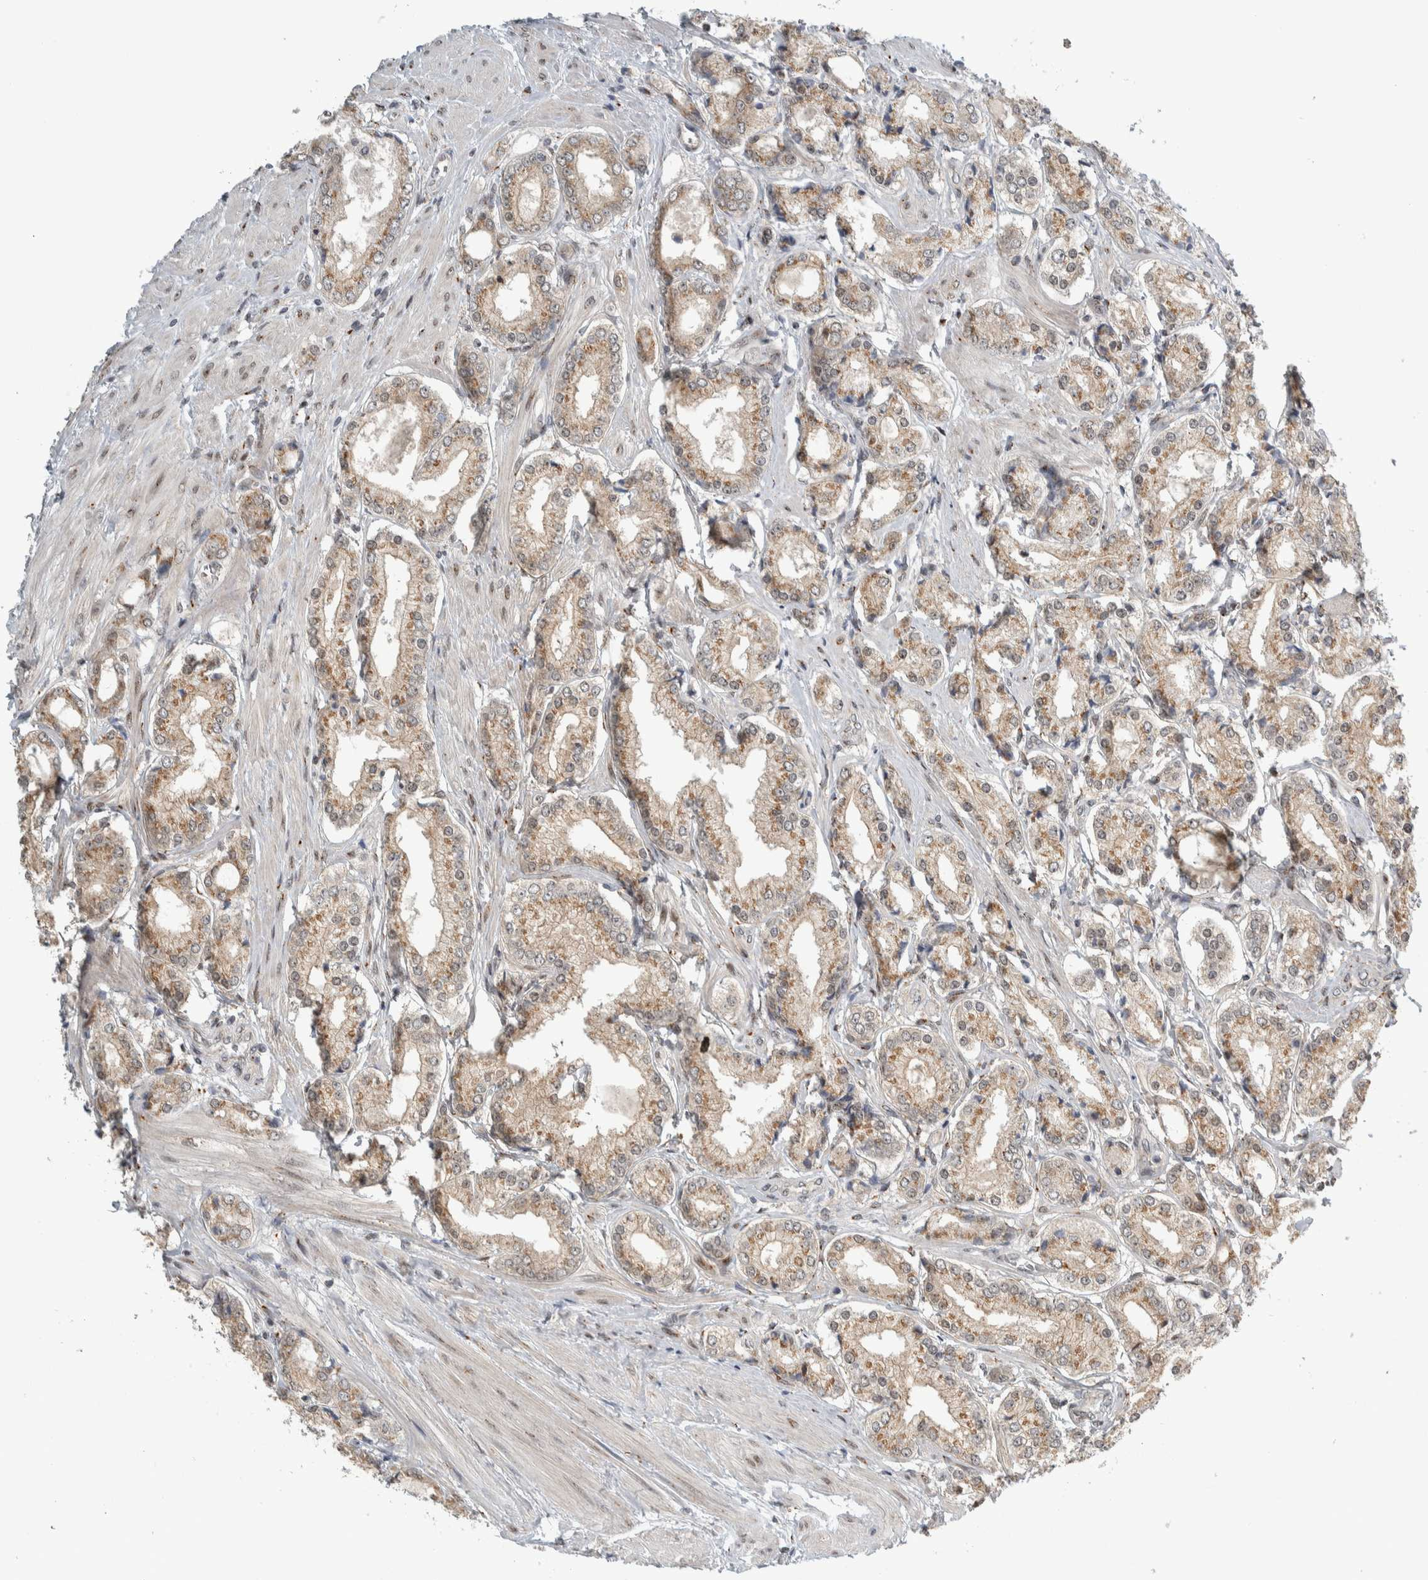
{"staining": {"intensity": "weak", "quantity": ">75%", "location": "cytoplasmic/membranous"}, "tissue": "prostate cancer", "cell_type": "Tumor cells", "image_type": "cancer", "snomed": [{"axis": "morphology", "description": "Adenocarcinoma, Low grade"}, {"axis": "topography", "description": "Prostate"}], "caption": "Prostate cancer (low-grade adenocarcinoma) stained with DAB immunohistochemistry (IHC) demonstrates low levels of weak cytoplasmic/membranous staining in approximately >75% of tumor cells. (Stains: DAB (3,3'-diaminobenzidine) in brown, nuclei in blue, Microscopy: brightfield microscopy at high magnification).", "gene": "ZMYND8", "patient": {"sex": "male", "age": 62}}